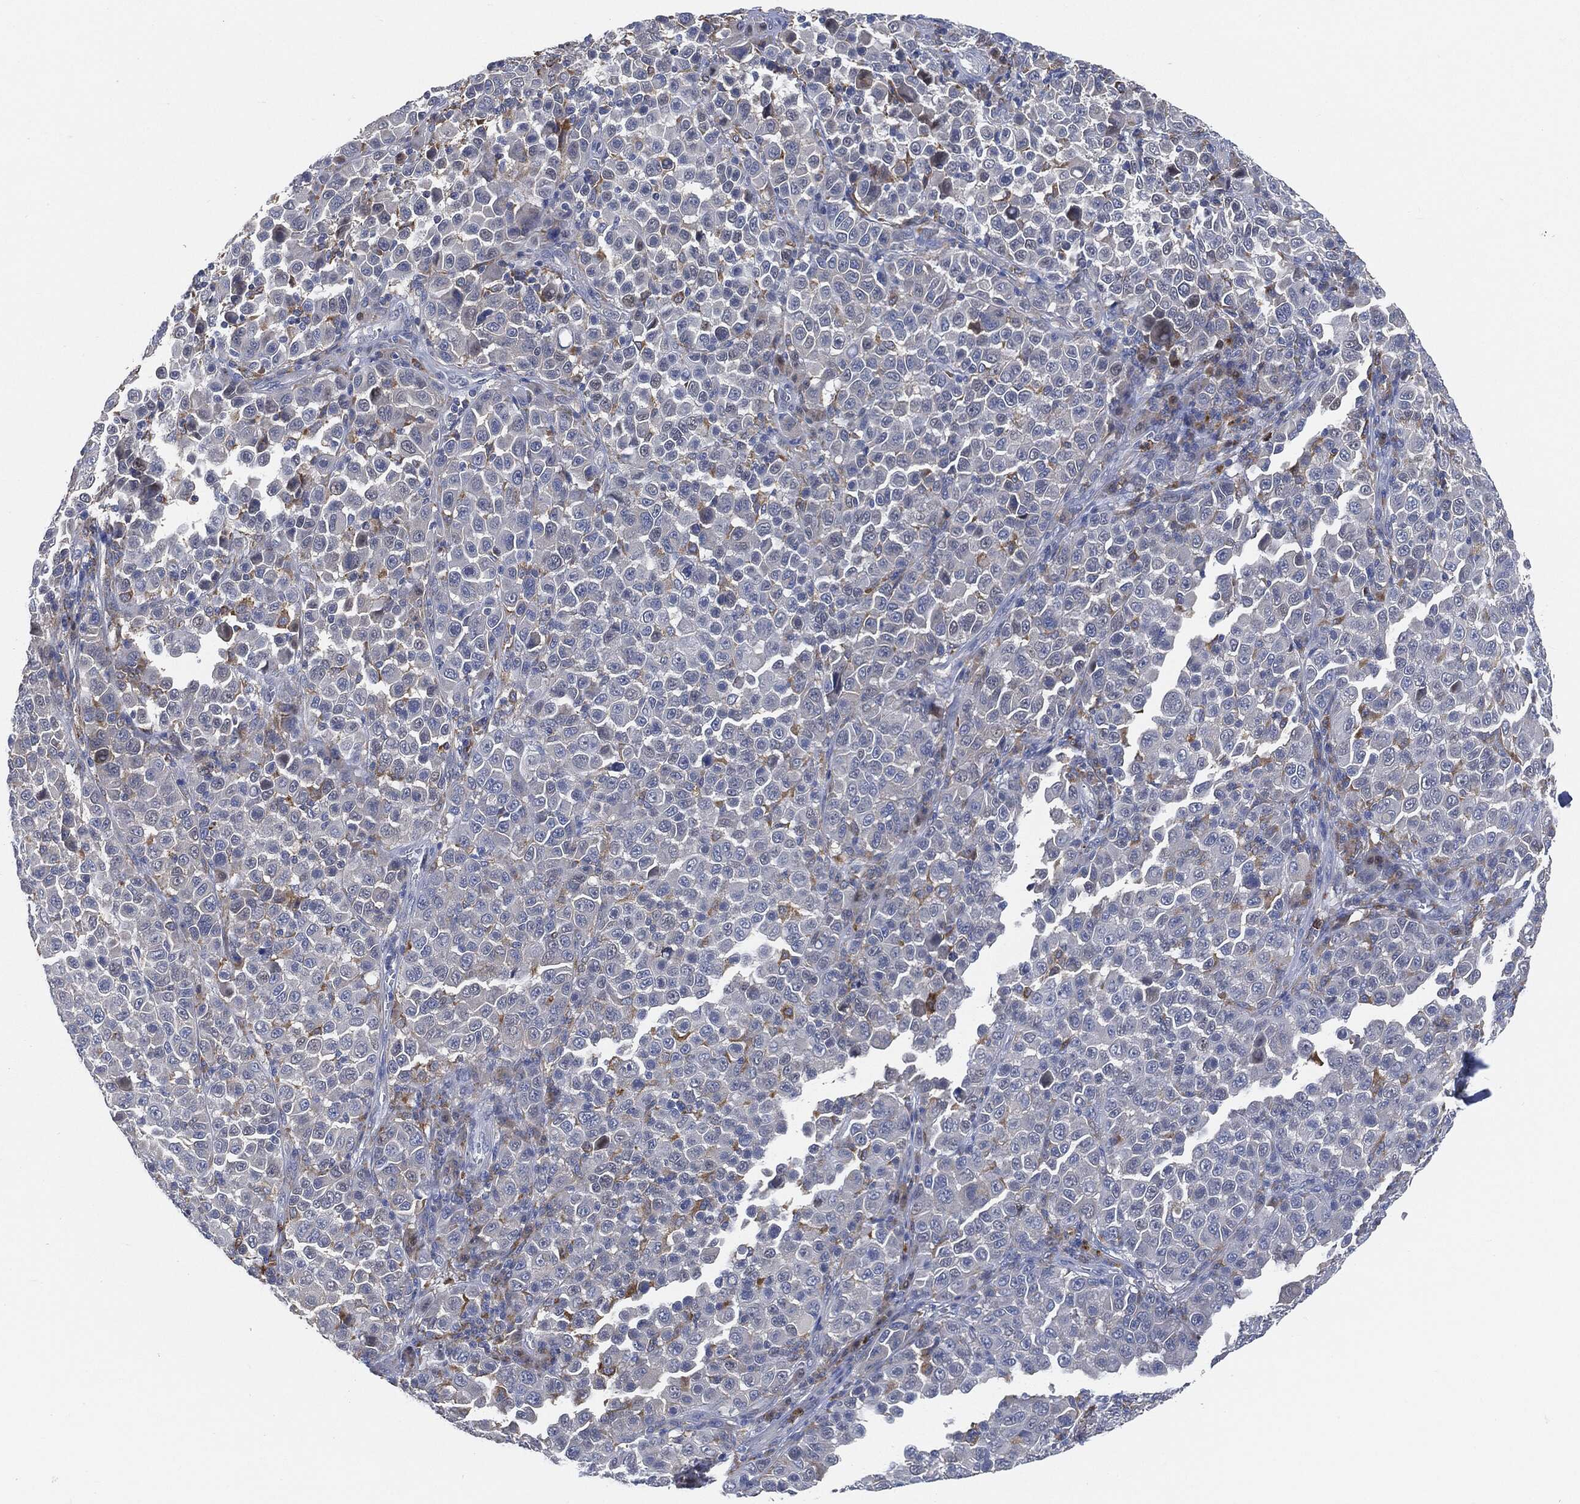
{"staining": {"intensity": "negative", "quantity": "none", "location": "none"}, "tissue": "melanoma", "cell_type": "Tumor cells", "image_type": "cancer", "snomed": [{"axis": "morphology", "description": "Malignant melanoma, NOS"}, {"axis": "topography", "description": "Skin"}], "caption": "High magnification brightfield microscopy of melanoma stained with DAB (brown) and counterstained with hematoxylin (blue): tumor cells show no significant positivity.", "gene": "VSIG4", "patient": {"sex": "female", "age": 57}}